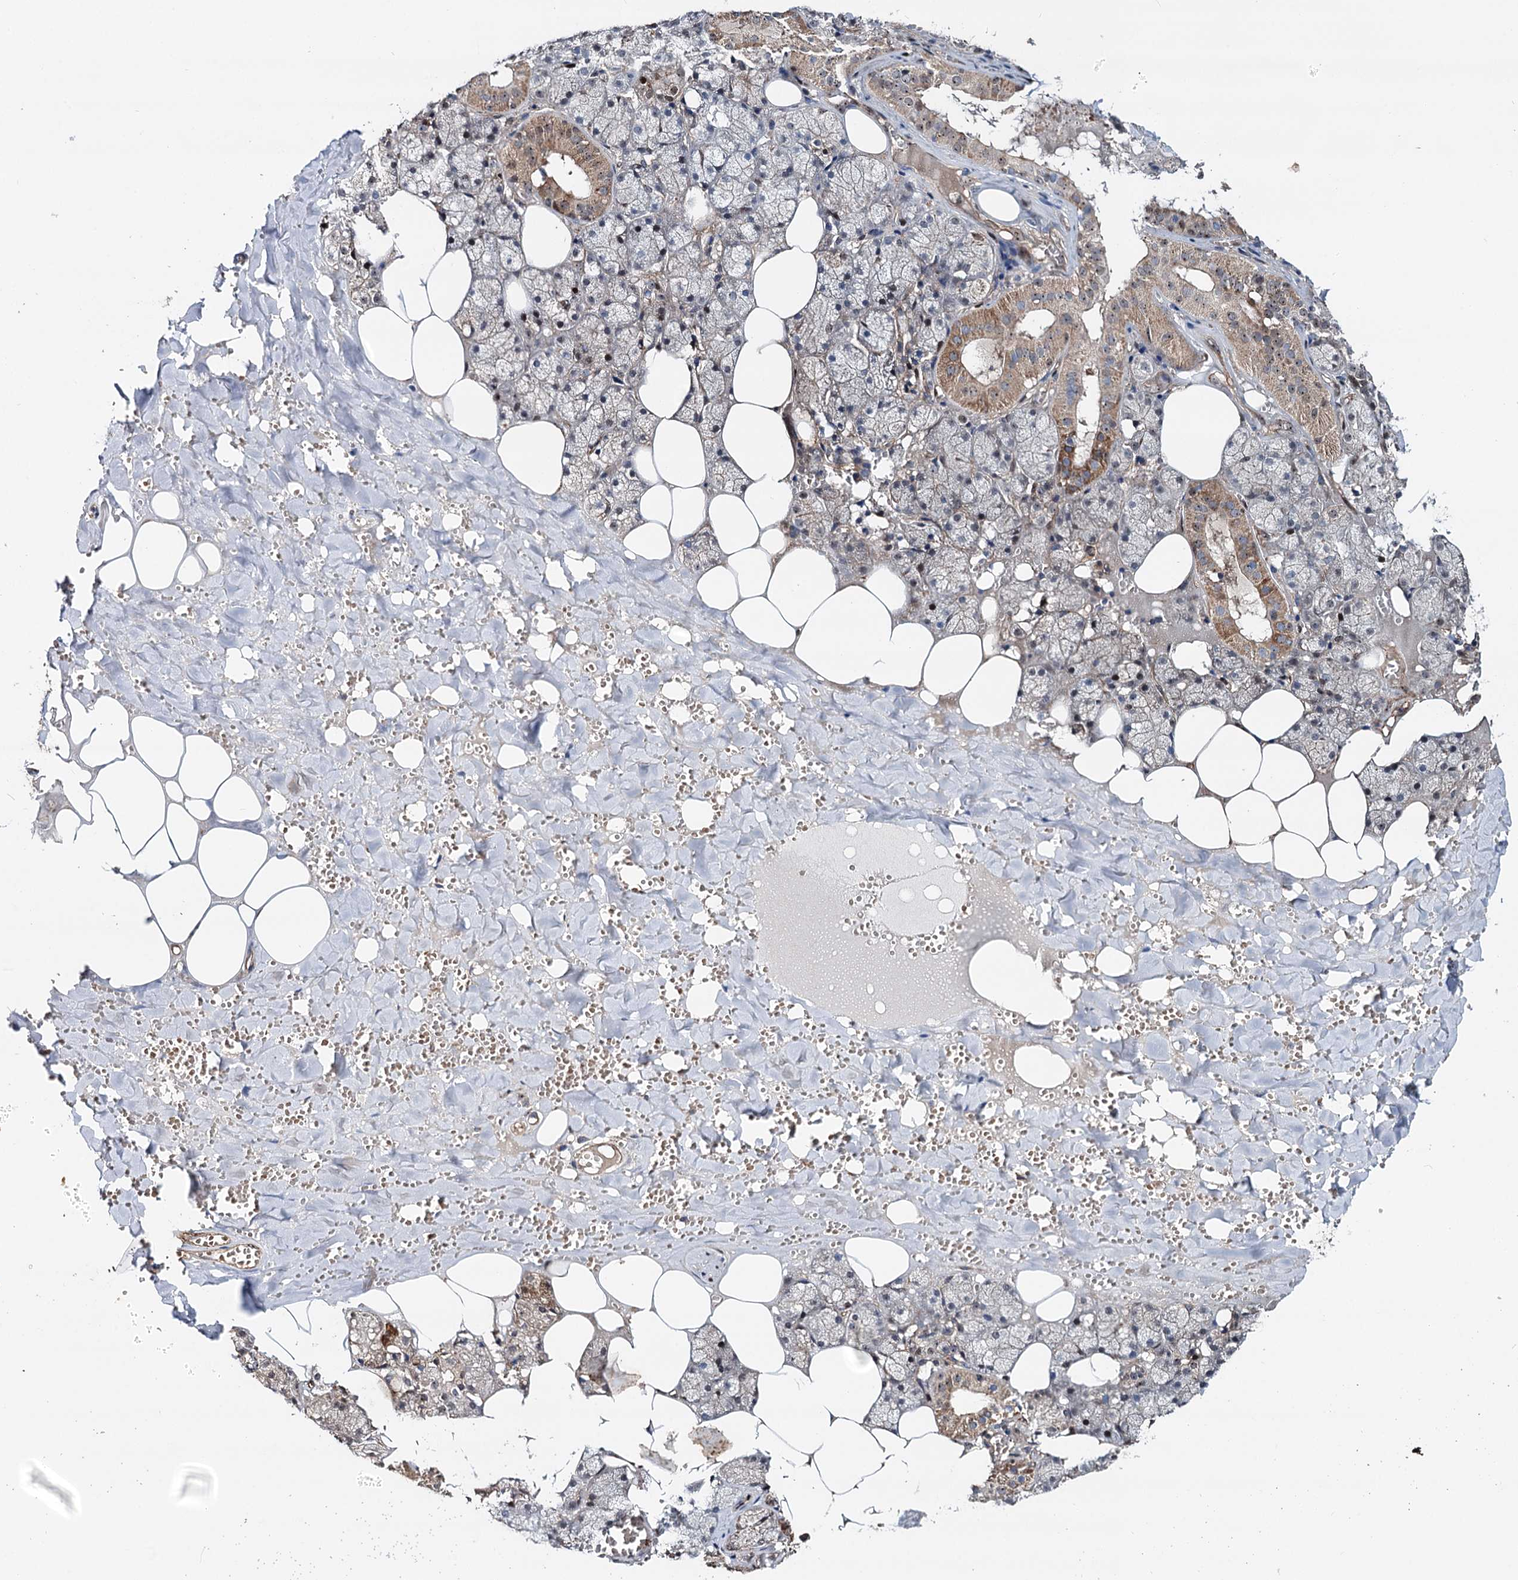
{"staining": {"intensity": "moderate", "quantity": "25%-75%", "location": "cytoplasmic/membranous,nuclear"}, "tissue": "salivary gland", "cell_type": "Glandular cells", "image_type": "normal", "snomed": [{"axis": "morphology", "description": "Normal tissue, NOS"}, {"axis": "topography", "description": "Salivary gland"}], "caption": "Brown immunohistochemical staining in normal human salivary gland demonstrates moderate cytoplasmic/membranous,nuclear positivity in about 25%-75% of glandular cells. The protein is stained brown, and the nuclei are stained in blue (DAB (3,3'-diaminobenzidine) IHC with brightfield microscopy, high magnification).", "gene": "PTDSS2", "patient": {"sex": "male", "age": 62}}